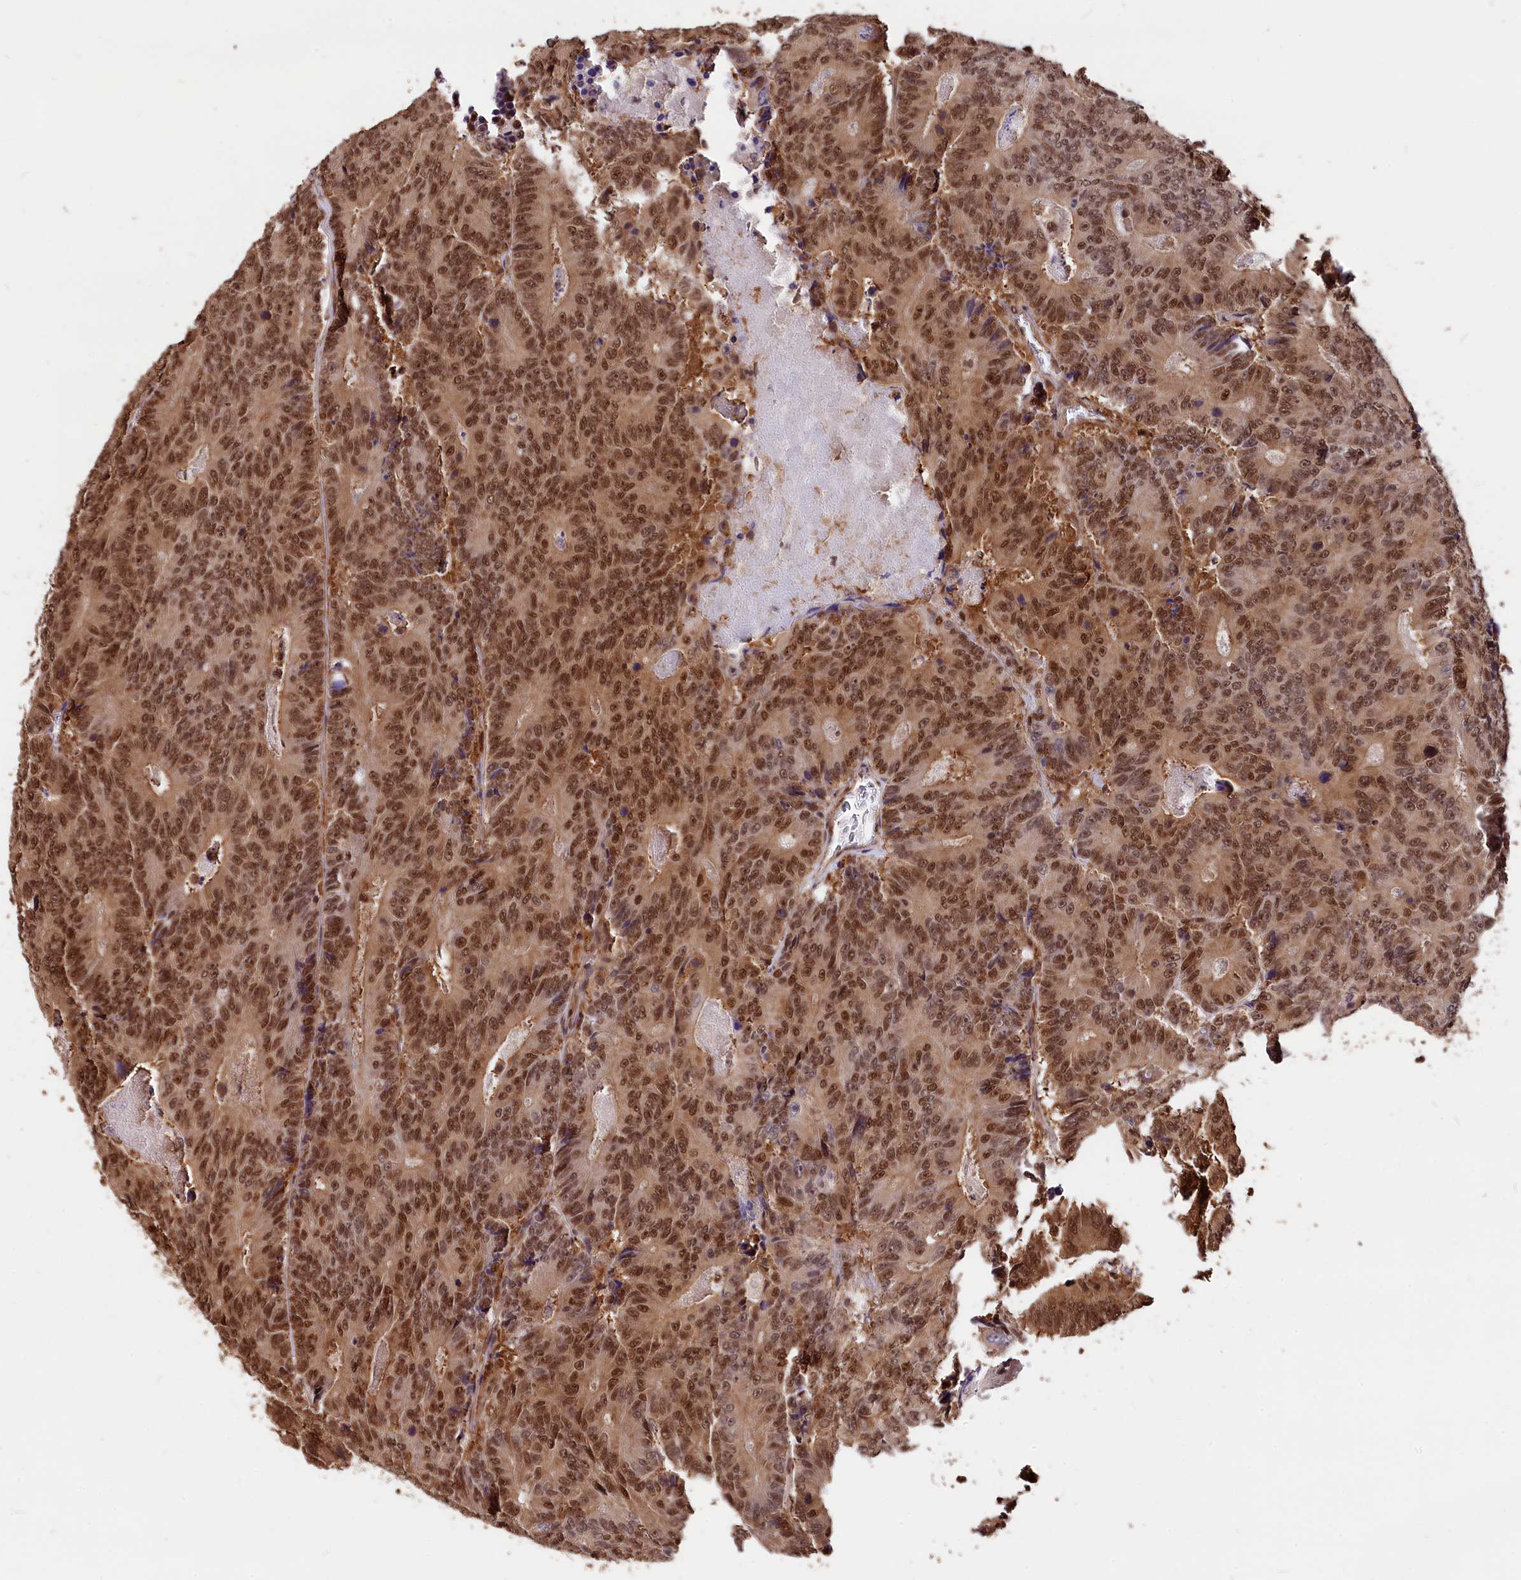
{"staining": {"intensity": "moderate", "quantity": ">75%", "location": "nuclear"}, "tissue": "colorectal cancer", "cell_type": "Tumor cells", "image_type": "cancer", "snomed": [{"axis": "morphology", "description": "Adenocarcinoma, NOS"}, {"axis": "topography", "description": "Colon"}], "caption": "A micrograph of human colorectal cancer (adenocarcinoma) stained for a protein displays moderate nuclear brown staining in tumor cells.", "gene": "ADRM1", "patient": {"sex": "male", "age": 83}}